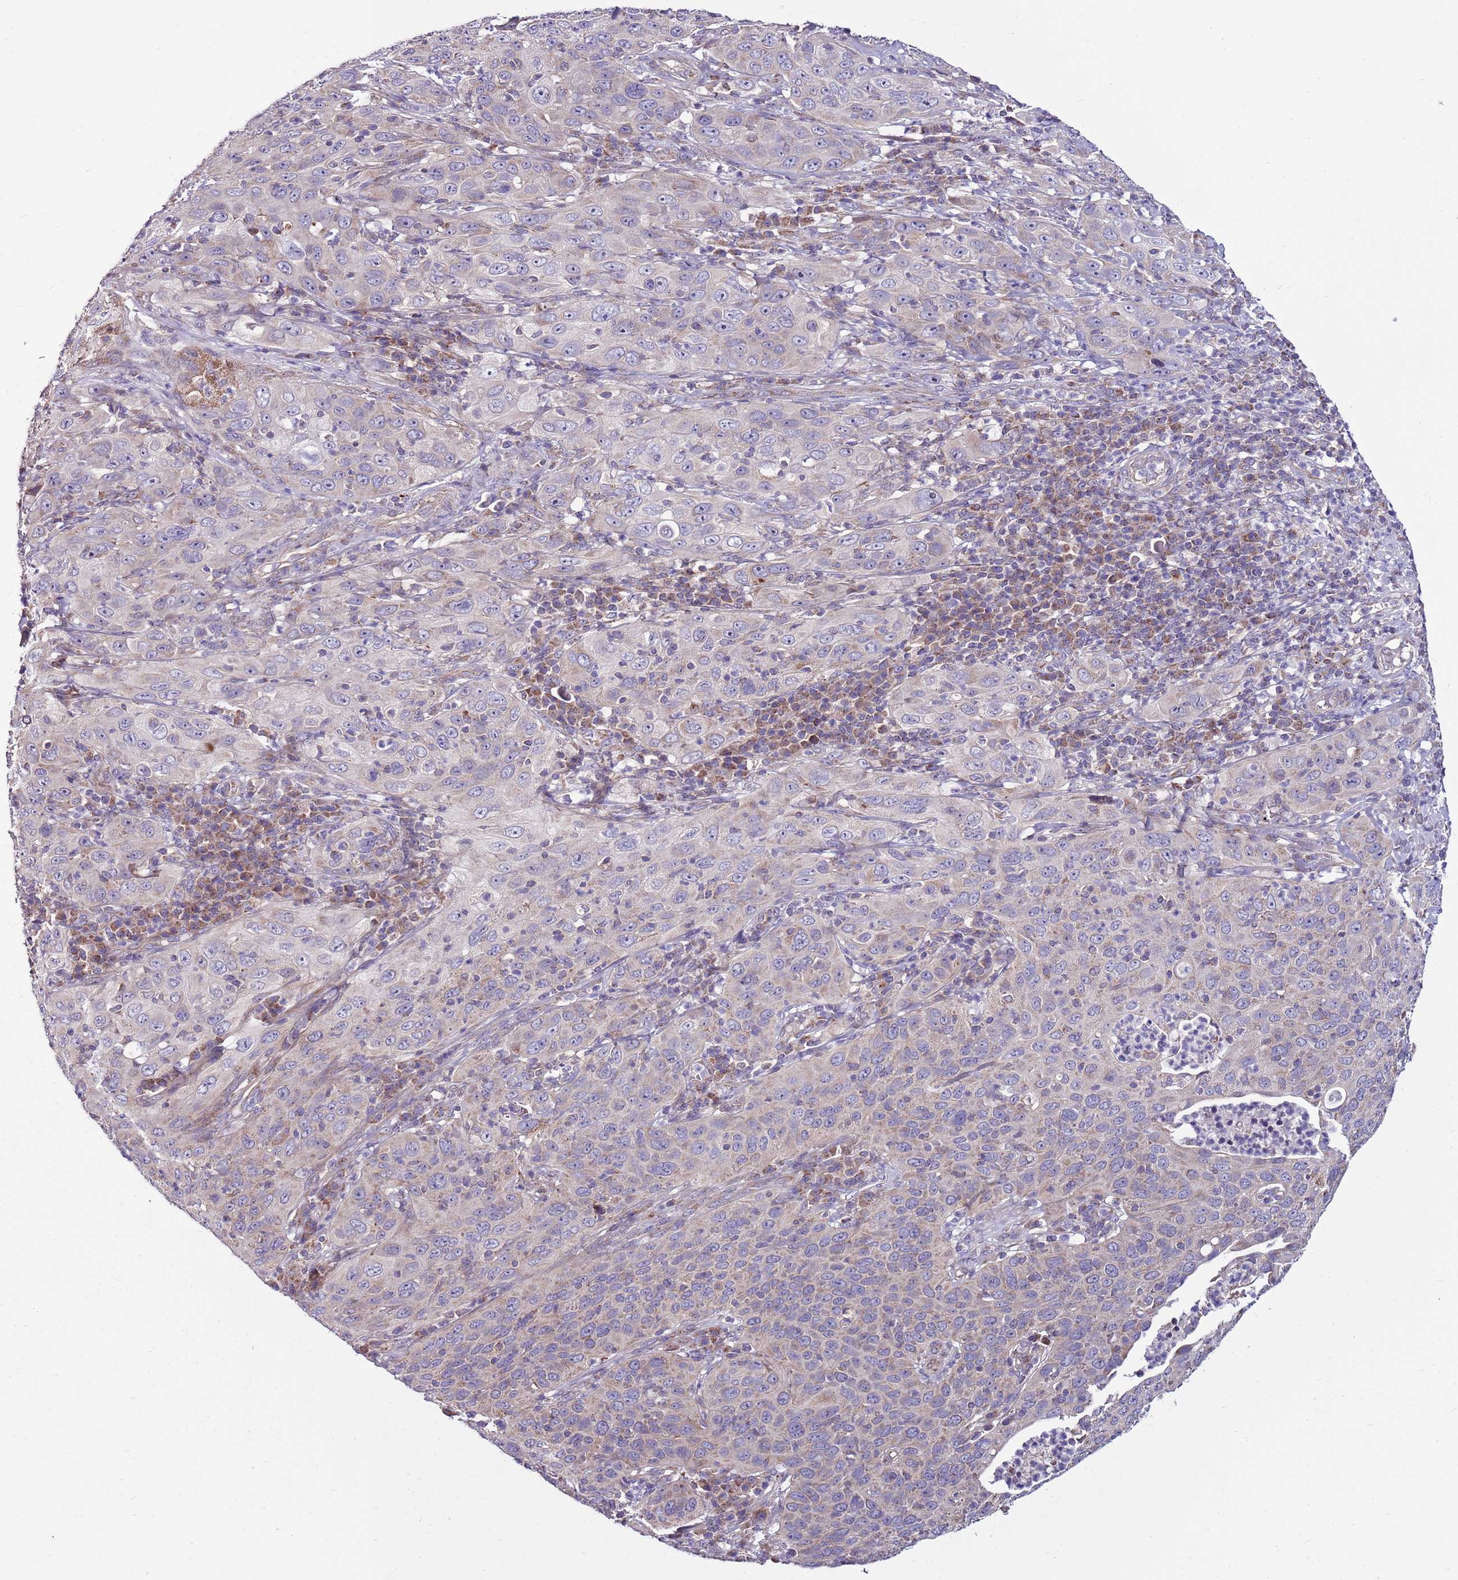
{"staining": {"intensity": "negative", "quantity": "none", "location": "none"}, "tissue": "cervical cancer", "cell_type": "Tumor cells", "image_type": "cancer", "snomed": [{"axis": "morphology", "description": "Squamous cell carcinoma, NOS"}, {"axis": "topography", "description": "Cervix"}], "caption": "Tumor cells show no significant protein positivity in cervical squamous cell carcinoma. (DAB (3,3'-diaminobenzidine) immunohistochemistry (IHC) with hematoxylin counter stain).", "gene": "SMG1", "patient": {"sex": "female", "age": 36}}